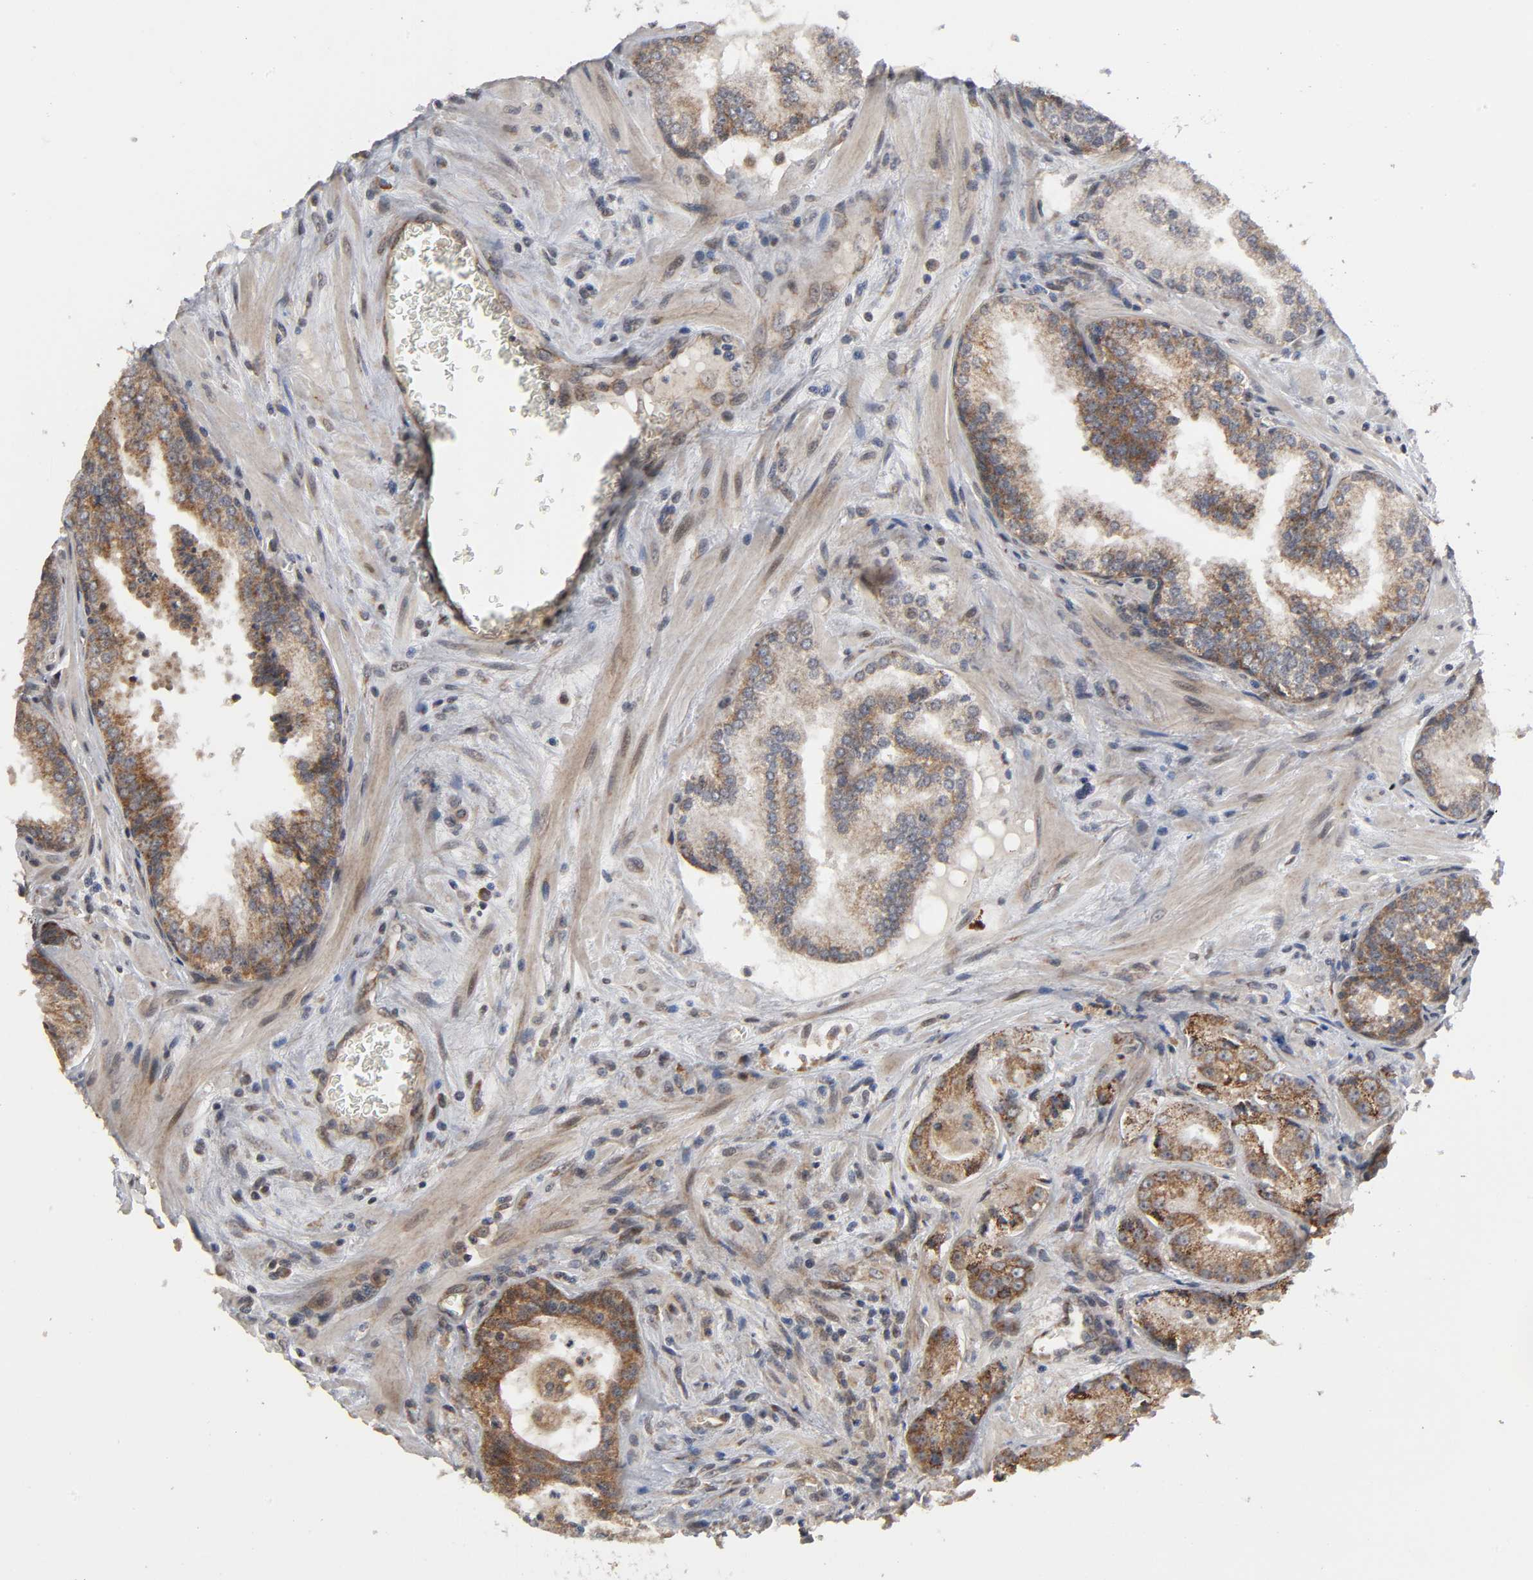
{"staining": {"intensity": "moderate", "quantity": ">75%", "location": "cytoplasmic/membranous"}, "tissue": "prostate cancer", "cell_type": "Tumor cells", "image_type": "cancer", "snomed": [{"axis": "morphology", "description": "Adenocarcinoma, Low grade"}, {"axis": "topography", "description": "Prostate"}], "caption": "This is a histology image of immunohistochemistry staining of prostate cancer, which shows moderate staining in the cytoplasmic/membranous of tumor cells.", "gene": "SLC30A9", "patient": {"sex": "male", "age": 60}}